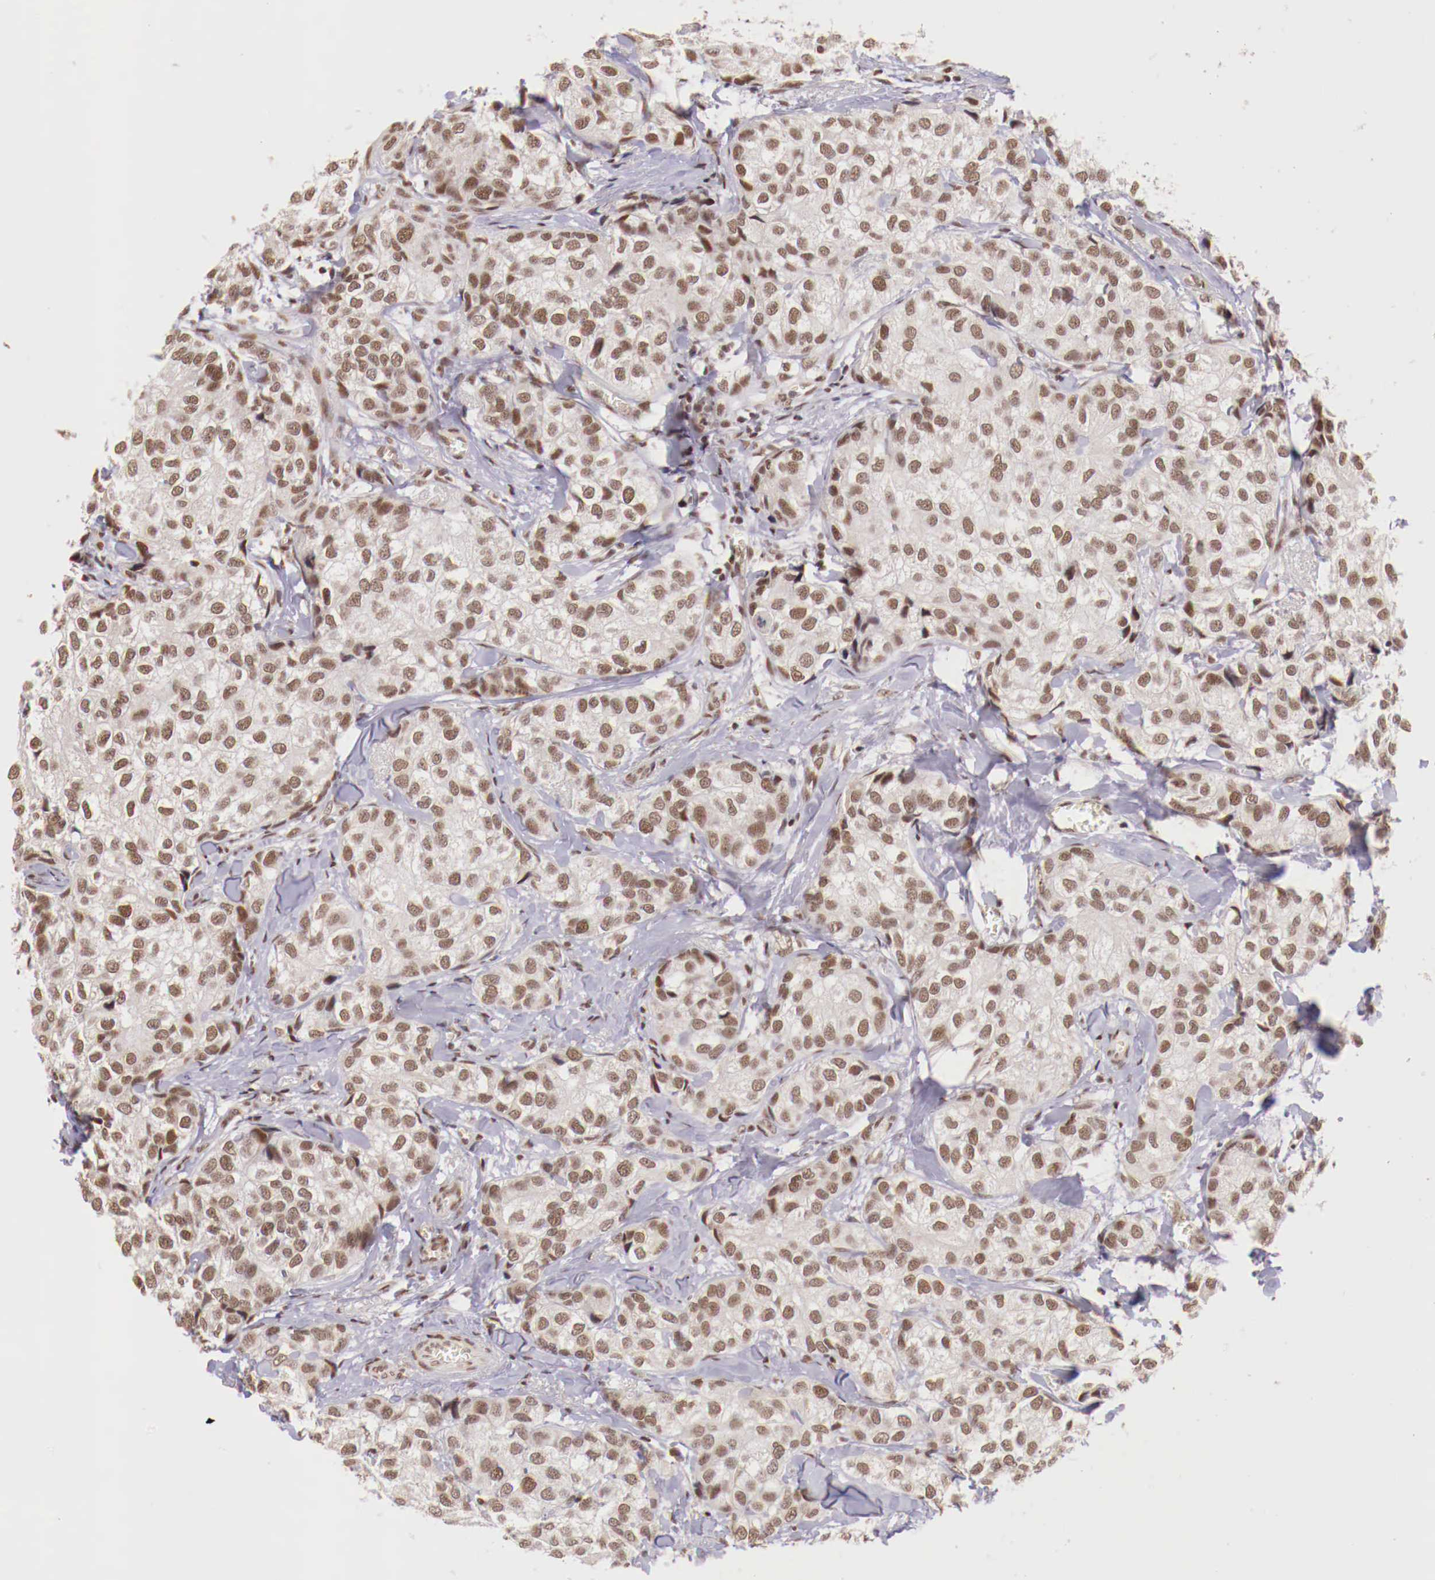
{"staining": {"intensity": "weak", "quantity": "25%-75%", "location": "nuclear"}, "tissue": "breast cancer", "cell_type": "Tumor cells", "image_type": "cancer", "snomed": [{"axis": "morphology", "description": "Duct carcinoma"}, {"axis": "topography", "description": "Breast"}], "caption": "The histopathology image exhibits a brown stain indicating the presence of a protein in the nuclear of tumor cells in breast cancer.", "gene": "SP1", "patient": {"sex": "female", "age": 68}}